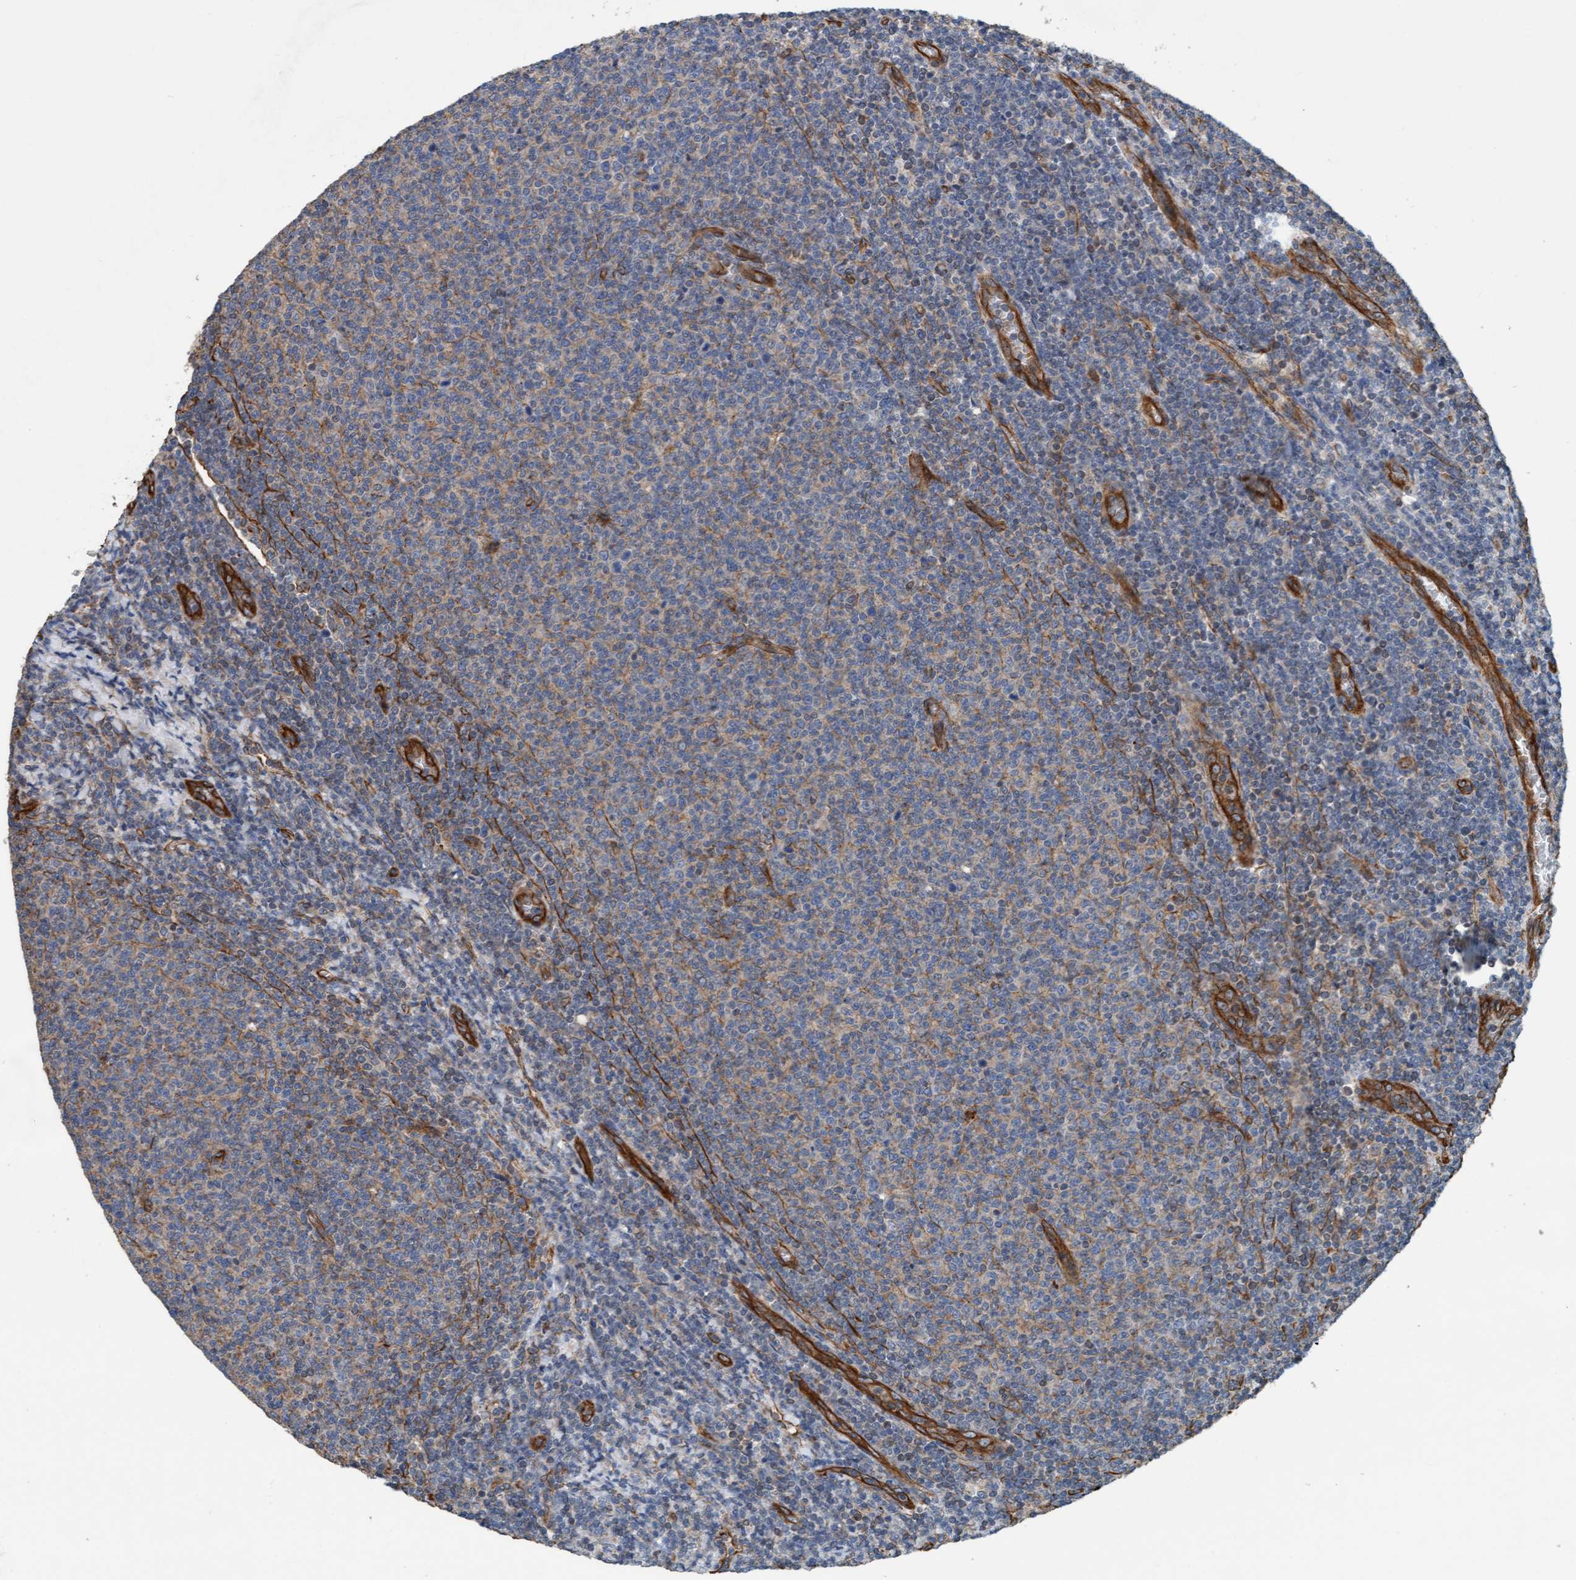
{"staining": {"intensity": "weak", "quantity": "25%-75%", "location": "cytoplasmic/membranous"}, "tissue": "lymphoma", "cell_type": "Tumor cells", "image_type": "cancer", "snomed": [{"axis": "morphology", "description": "Malignant lymphoma, non-Hodgkin's type, Low grade"}, {"axis": "topography", "description": "Lymph node"}], "caption": "The histopathology image exhibits staining of lymphoma, revealing weak cytoplasmic/membranous protein positivity (brown color) within tumor cells.", "gene": "STXBP4", "patient": {"sex": "male", "age": 66}}